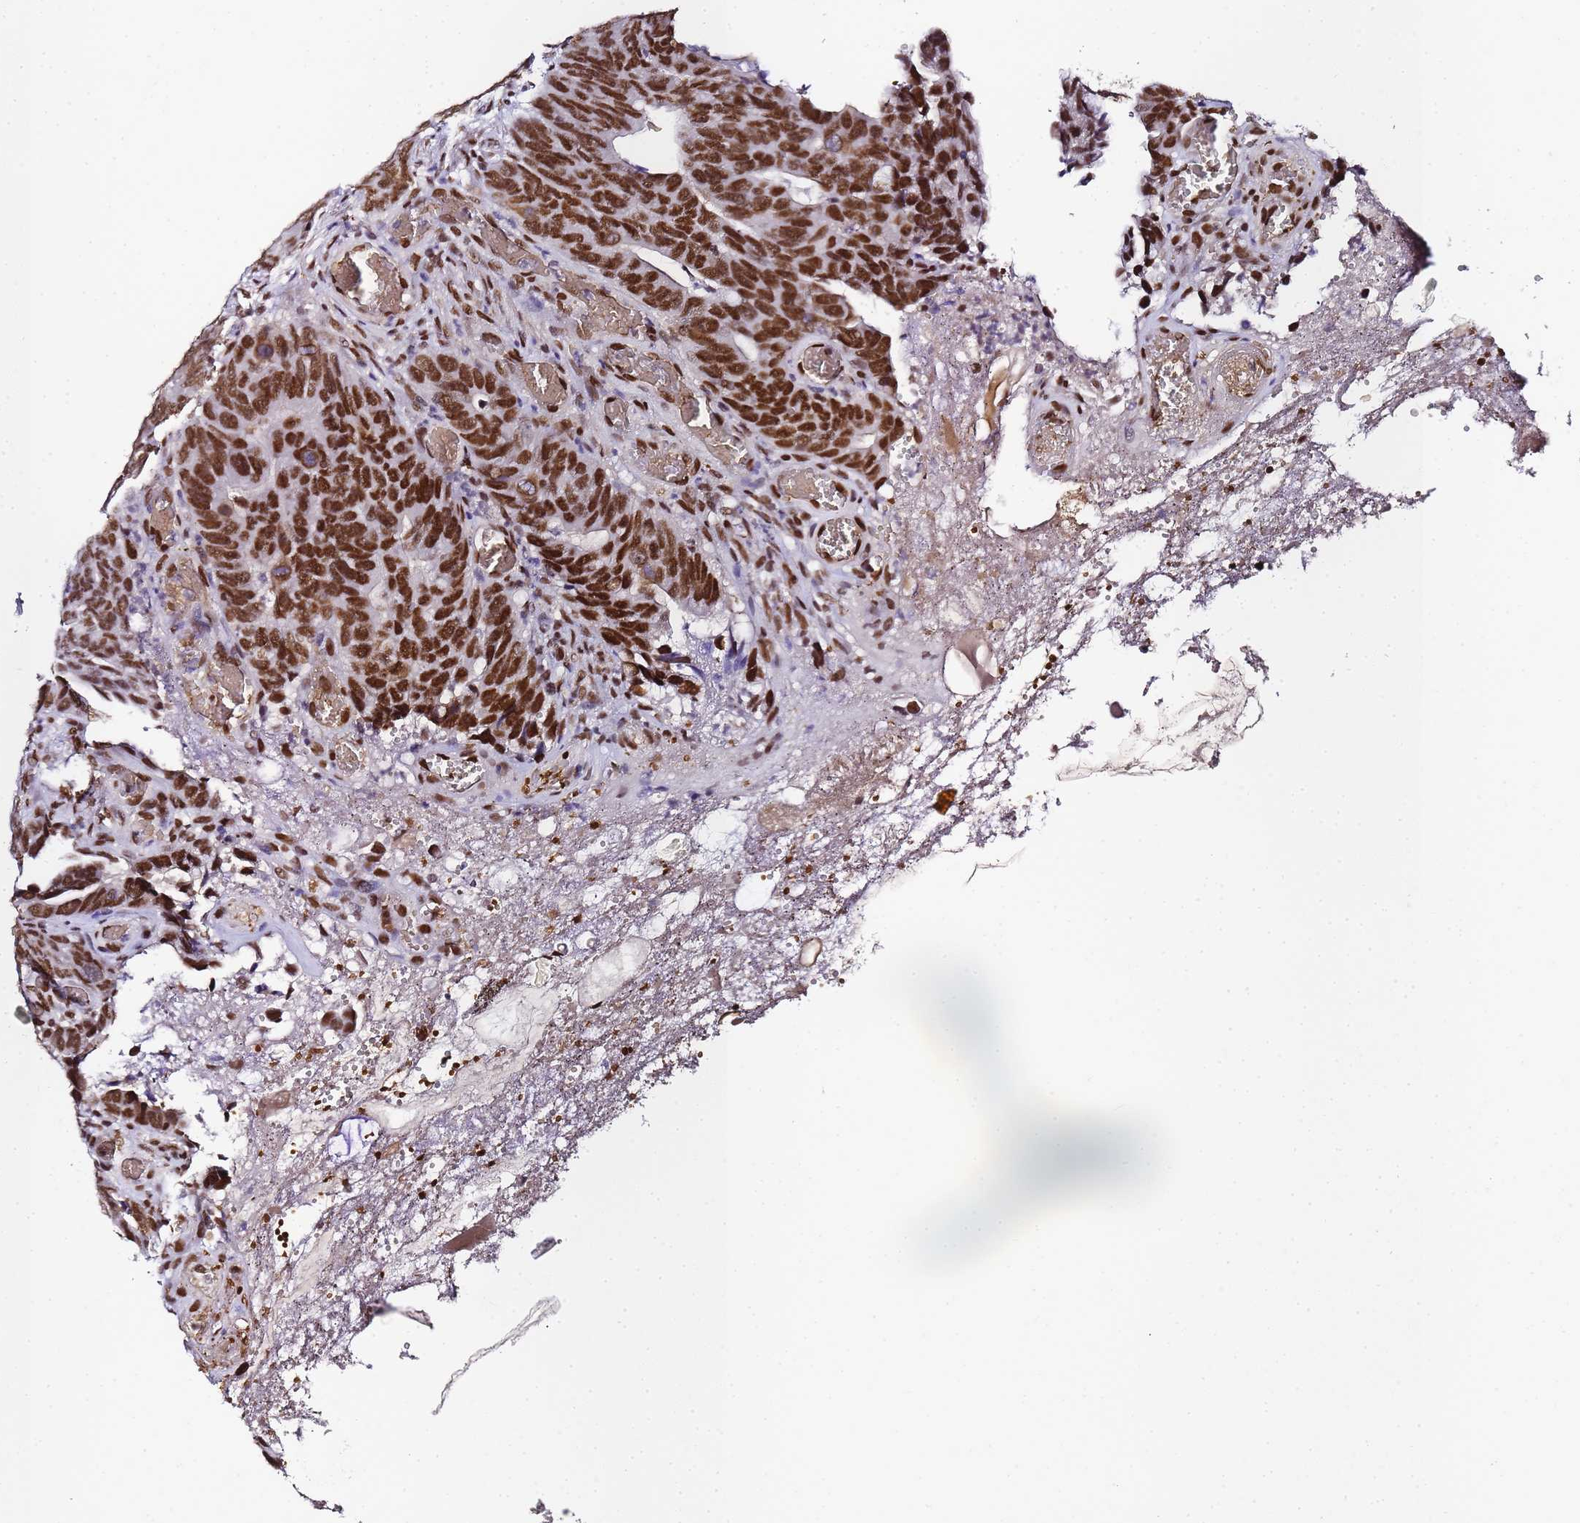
{"staining": {"intensity": "strong", "quantity": ">75%", "location": "nuclear"}, "tissue": "colorectal cancer", "cell_type": "Tumor cells", "image_type": "cancer", "snomed": [{"axis": "morphology", "description": "Adenocarcinoma, NOS"}, {"axis": "topography", "description": "Colon"}], "caption": "A brown stain shows strong nuclear expression of a protein in colorectal adenocarcinoma tumor cells.", "gene": "POLR1A", "patient": {"sex": "female", "age": 82}}